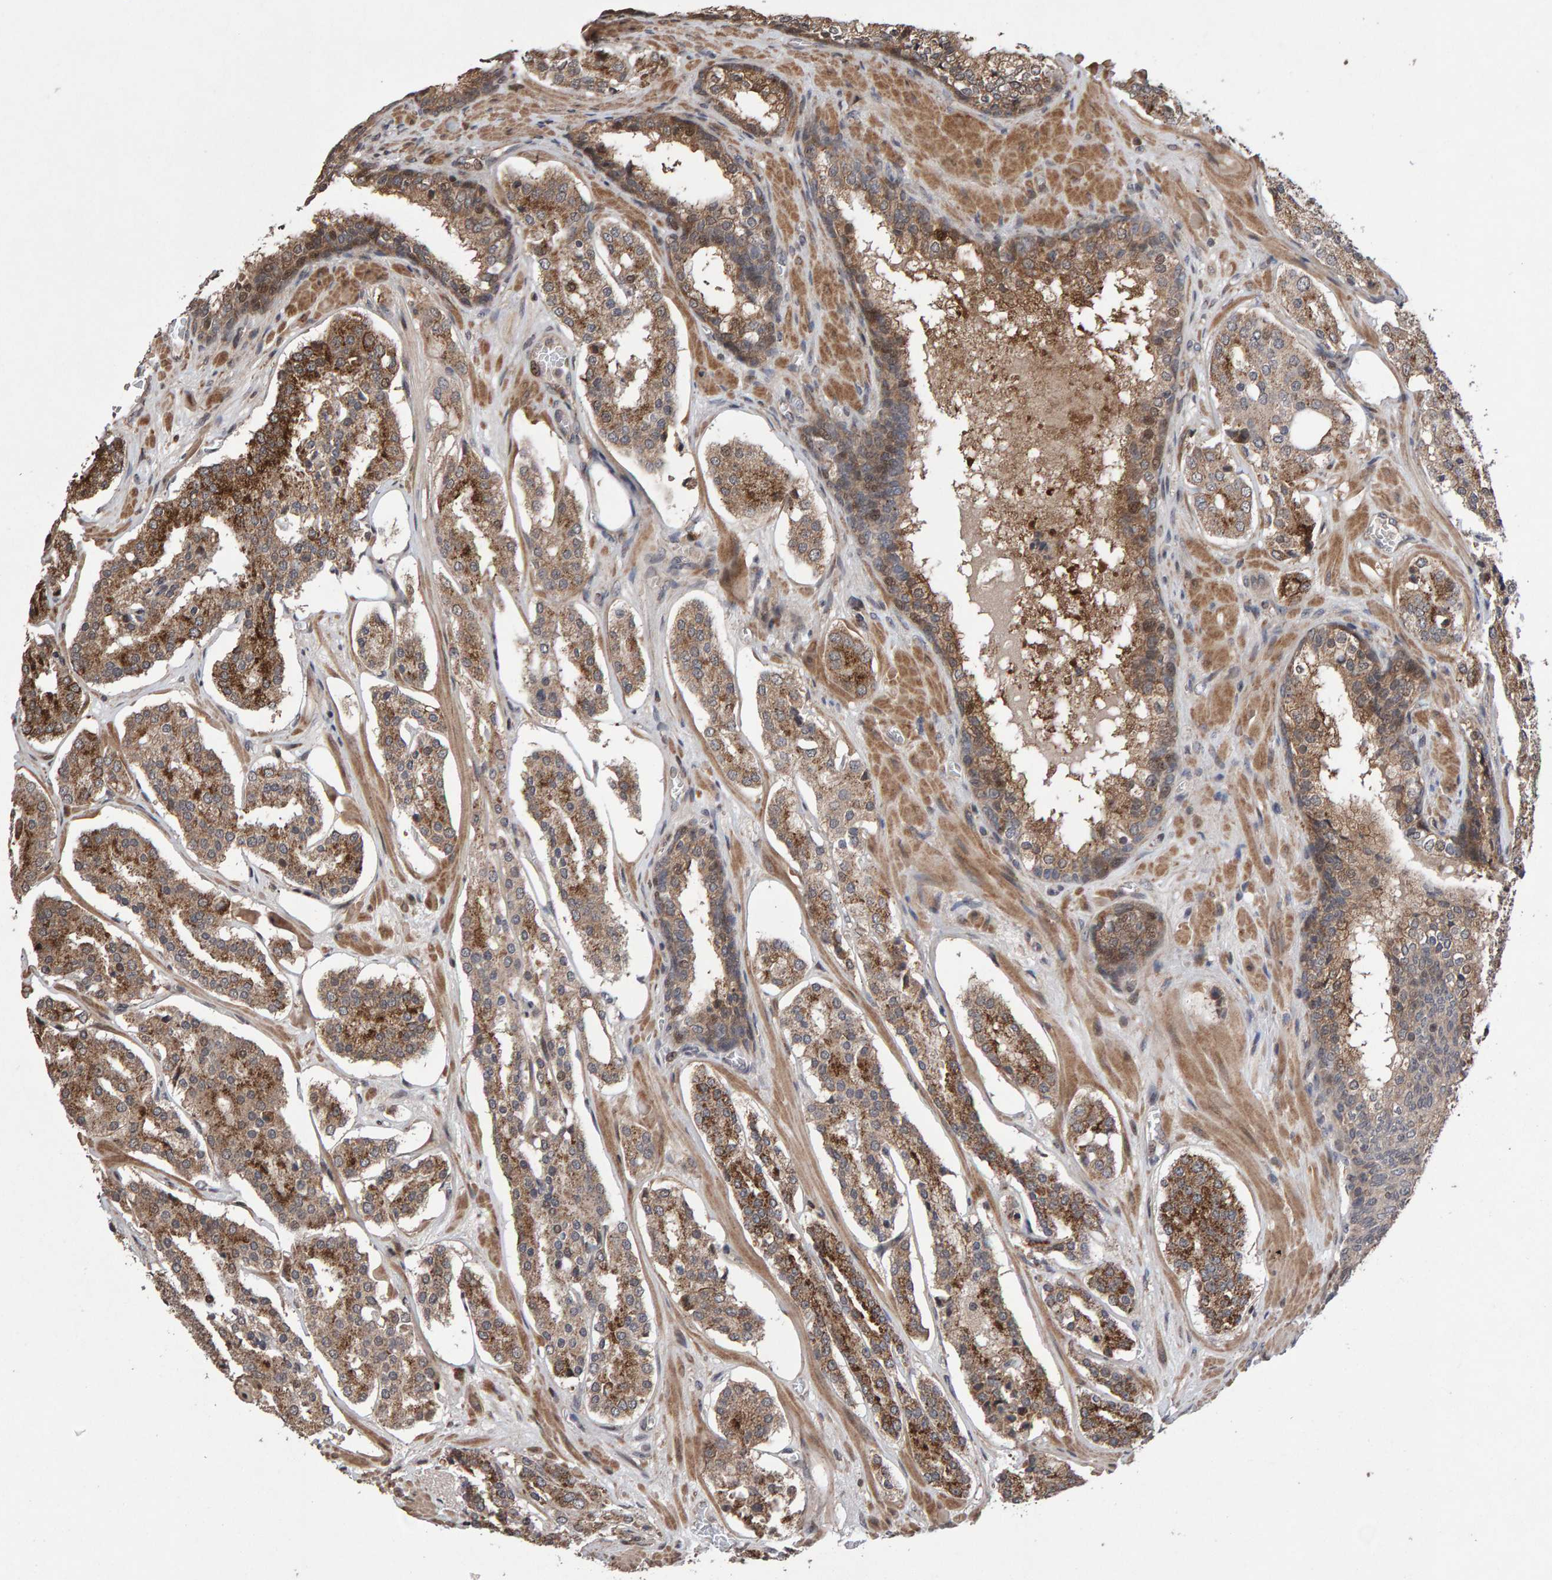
{"staining": {"intensity": "moderate", "quantity": ">75%", "location": "cytoplasmic/membranous"}, "tissue": "prostate cancer", "cell_type": "Tumor cells", "image_type": "cancer", "snomed": [{"axis": "morphology", "description": "Adenocarcinoma, High grade"}, {"axis": "topography", "description": "Prostate"}], "caption": "High-grade adenocarcinoma (prostate) tissue displays moderate cytoplasmic/membranous positivity in about >75% of tumor cells, visualized by immunohistochemistry.", "gene": "PECR", "patient": {"sex": "male", "age": 60}}